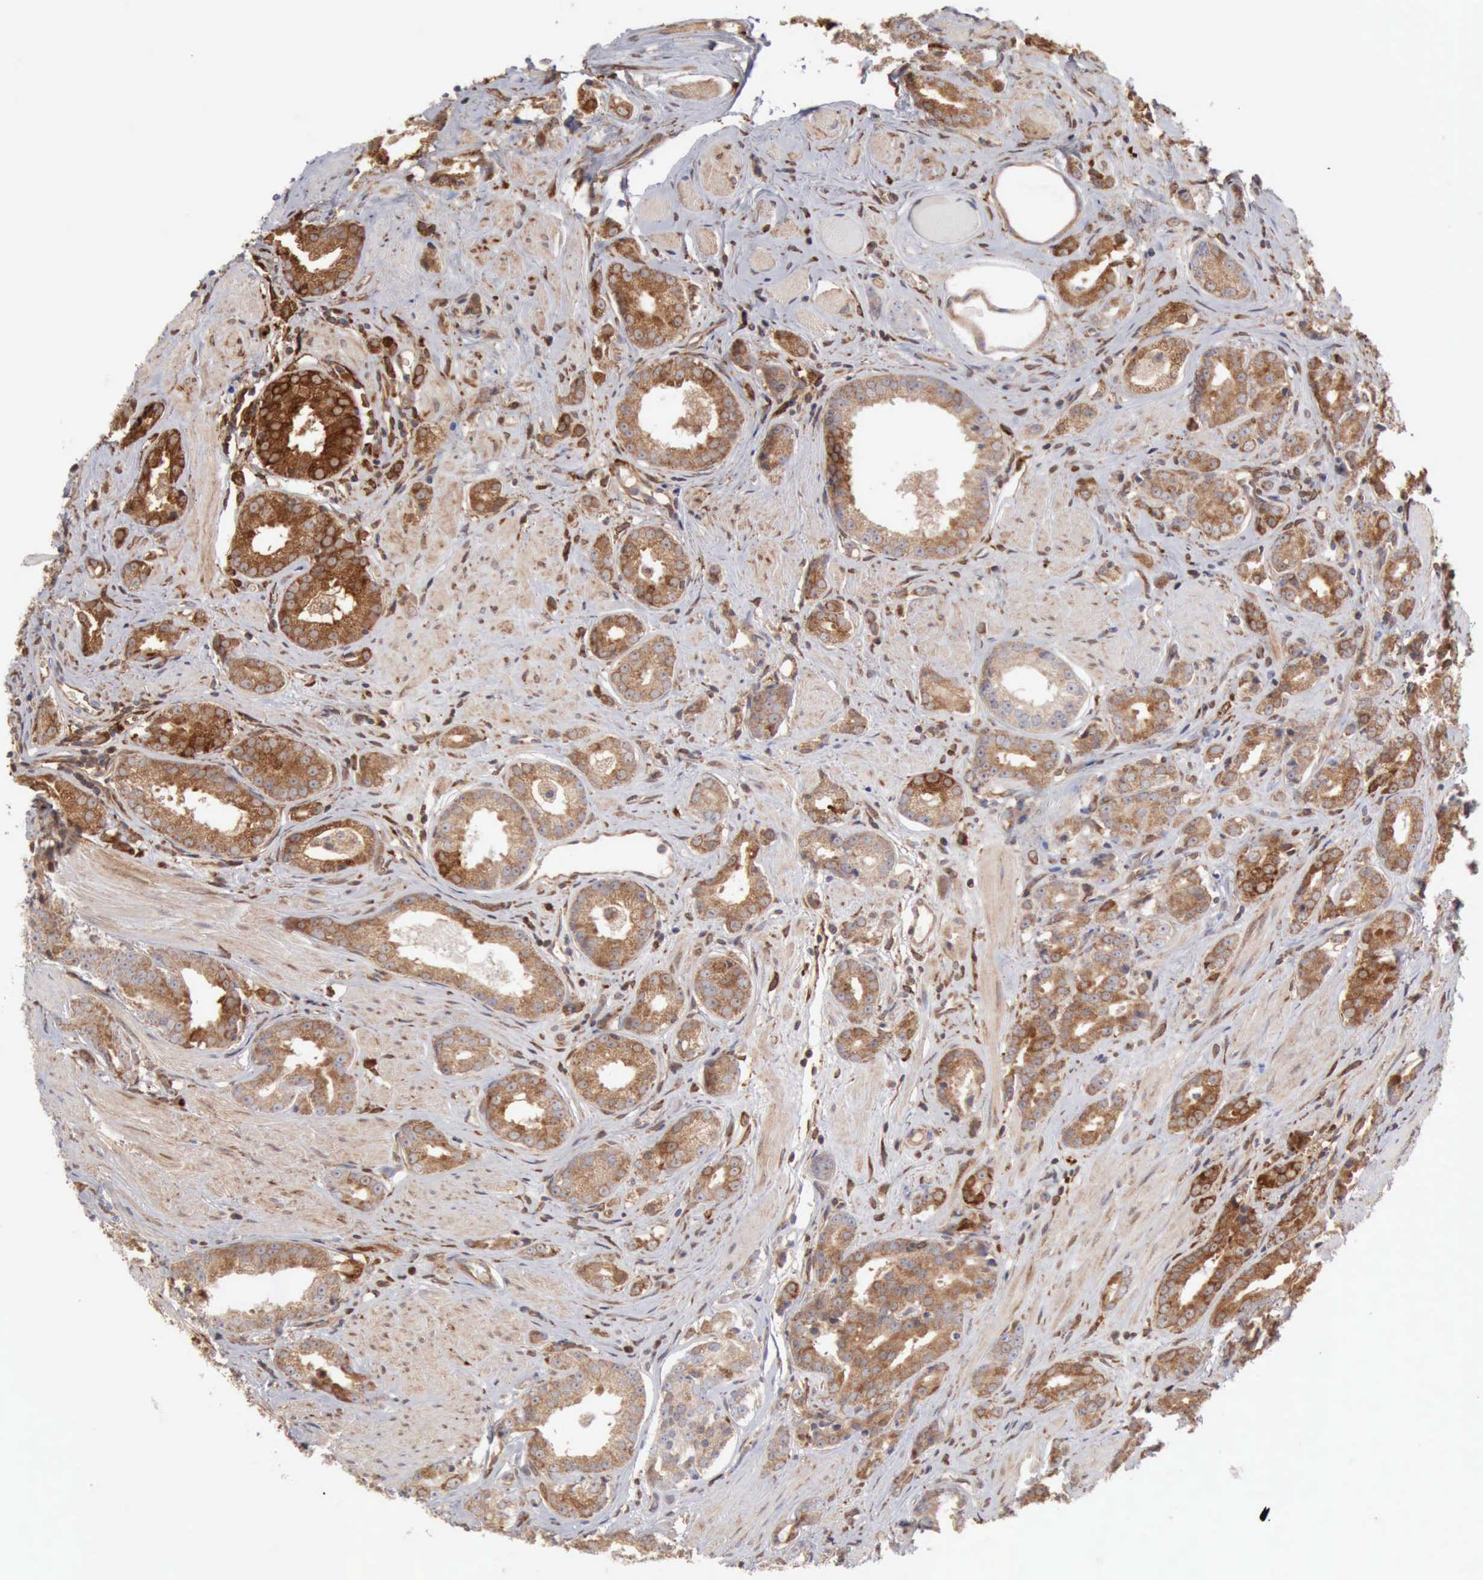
{"staining": {"intensity": "moderate", "quantity": ">75%", "location": "cytoplasmic/membranous"}, "tissue": "prostate cancer", "cell_type": "Tumor cells", "image_type": "cancer", "snomed": [{"axis": "morphology", "description": "Adenocarcinoma, Medium grade"}, {"axis": "topography", "description": "Prostate"}], "caption": "The histopathology image demonstrates immunohistochemical staining of prostate cancer (medium-grade adenocarcinoma). There is moderate cytoplasmic/membranous expression is identified in approximately >75% of tumor cells. (DAB = brown stain, brightfield microscopy at high magnification).", "gene": "APOL2", "patient": {"sex": "male", "age": 53}}